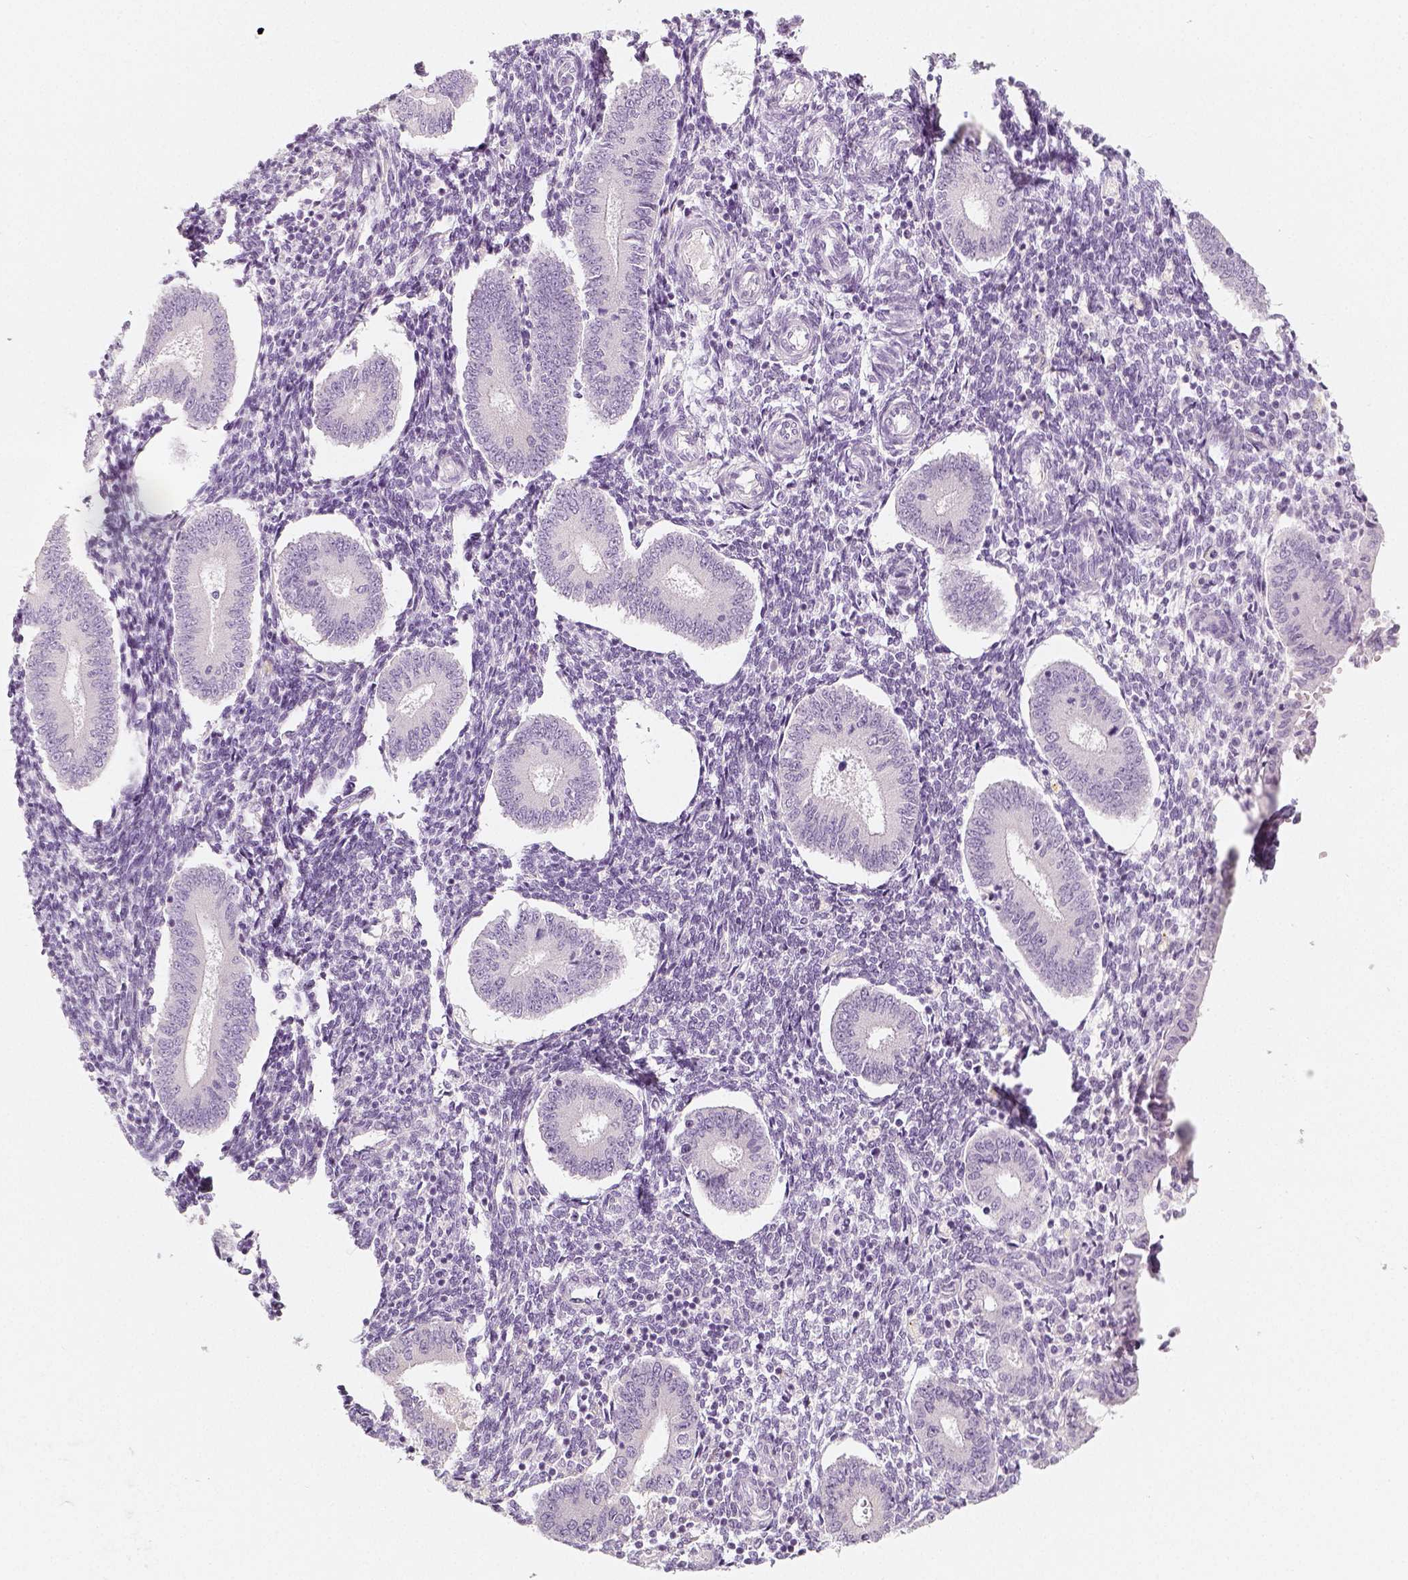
{"staining": {"intensity": "negative", "quantity": "none", "location": "none"}, "tissue": "endometrium", "cell_type": "Cells in endometrial stroma", "image_type": "normal", "snomed": [{"axis": "morphology", "description": "Normal tissue, NOS"}, {"axis": "topography", "description": "Endometrium"}], "caption": "High power microscopy micrograph of an immunohistochemistry (IHC) micrograph of benign endometrium, revealing no significant positivity in cells in endometrial stroma.", "gene": "NECAB2", "patient": {"sex": "female", "age": 40}}